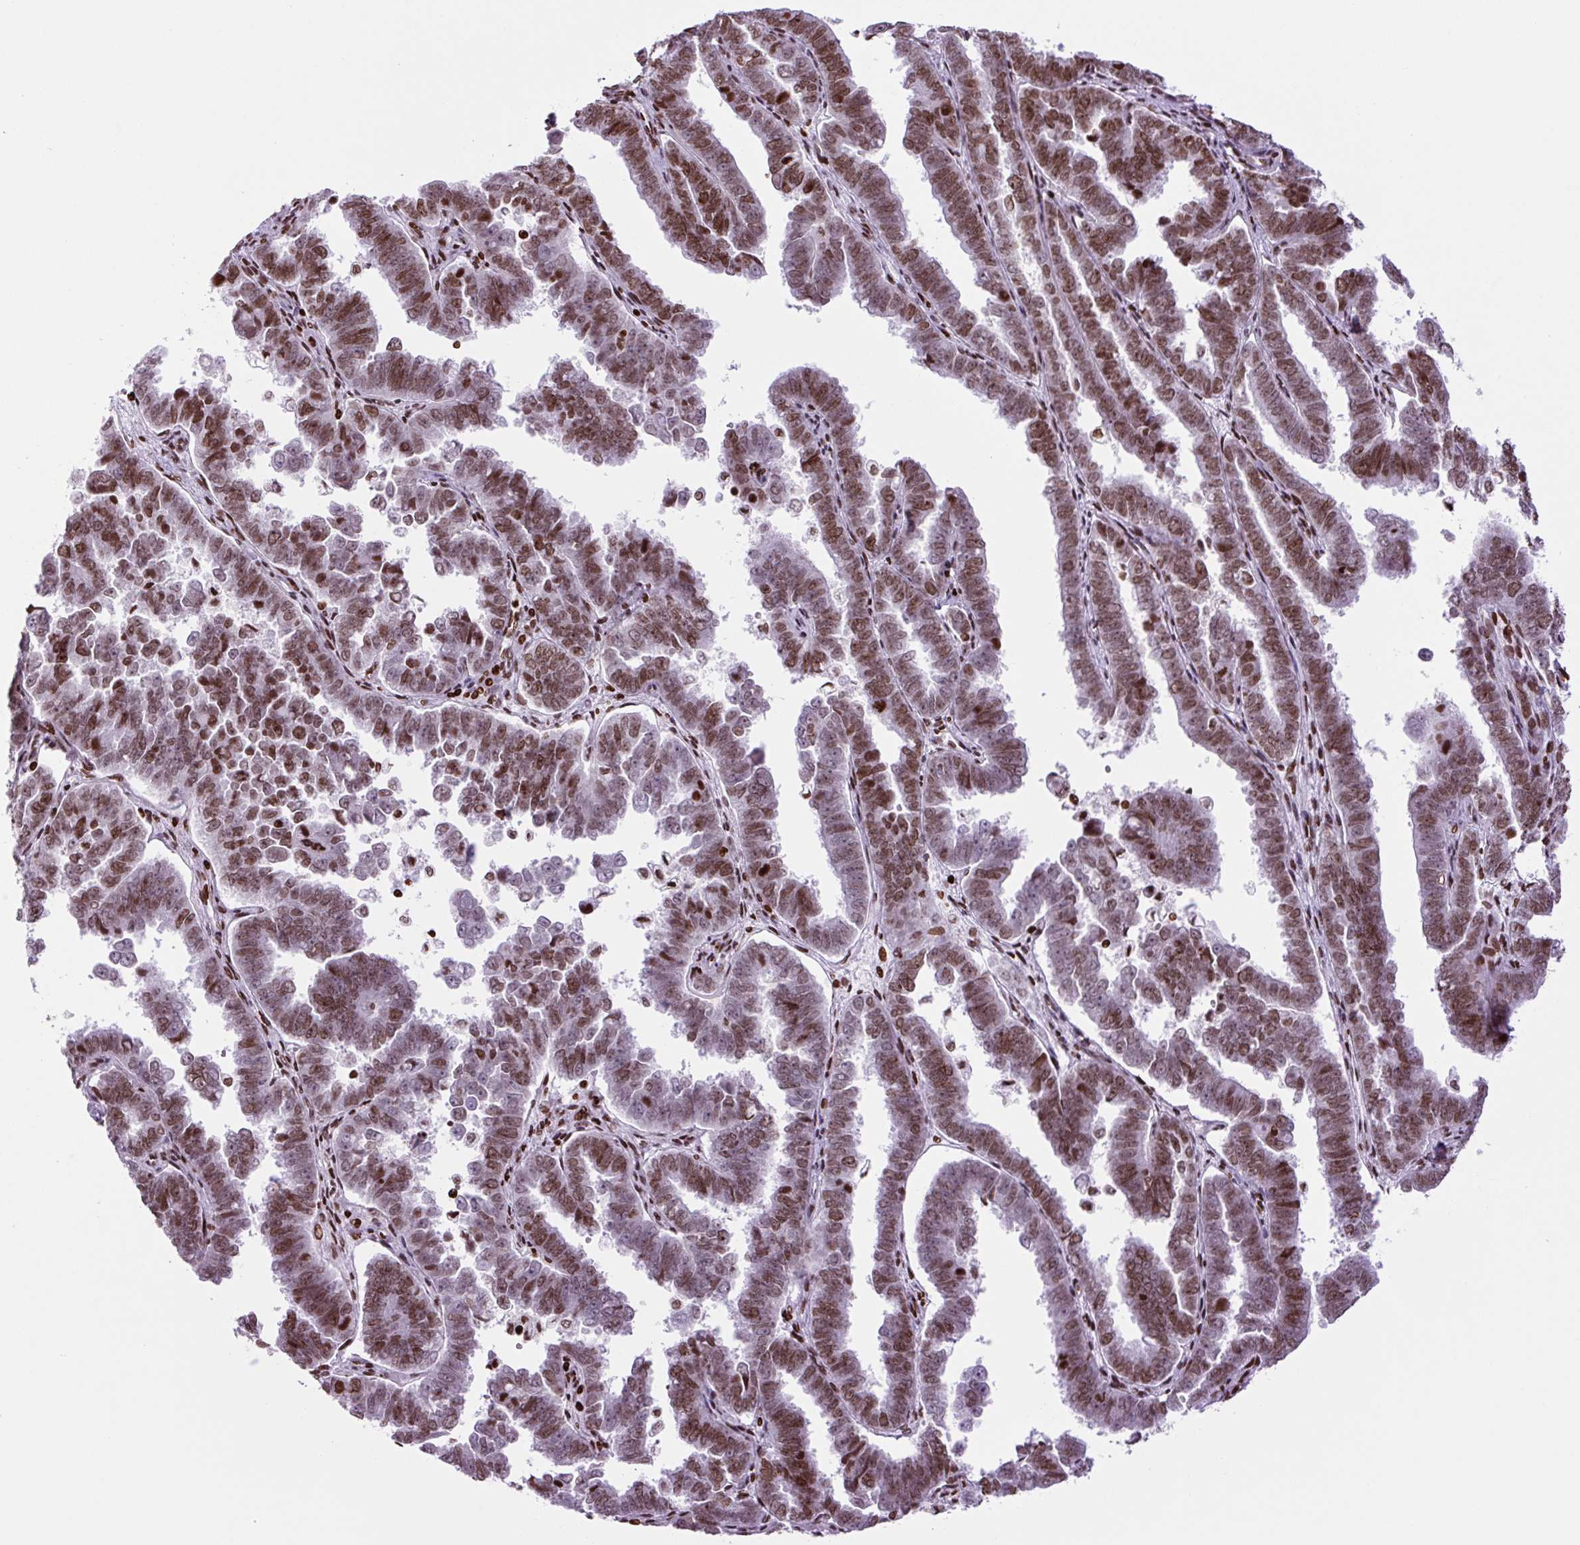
{"staining": {"intensity": "moderate", "quantity": ">75%", "location": "nuclear"}, "tissue": "endometrial cancer", "cell_type": "Tumor cells", "image_type": "cancer", "snomed": [{"axis": "morphology", "description": "Adenocarcinoma, NOS"}, {"axis": "topography", "description": "Endometrium"}], "caption": "The photomicrograph reveals immunohistochemical staining of endometrial cancer (adenocarcinoma). There is moderate nuclear positivity is identified in approximately >75% of tumor cells. Using DAB (brown) and hematoxylin (blue) stains, captured at high magnification using brightfield microscopy.", "gene": "H1-3", "patient": {"sex": "female", "age": 75}}